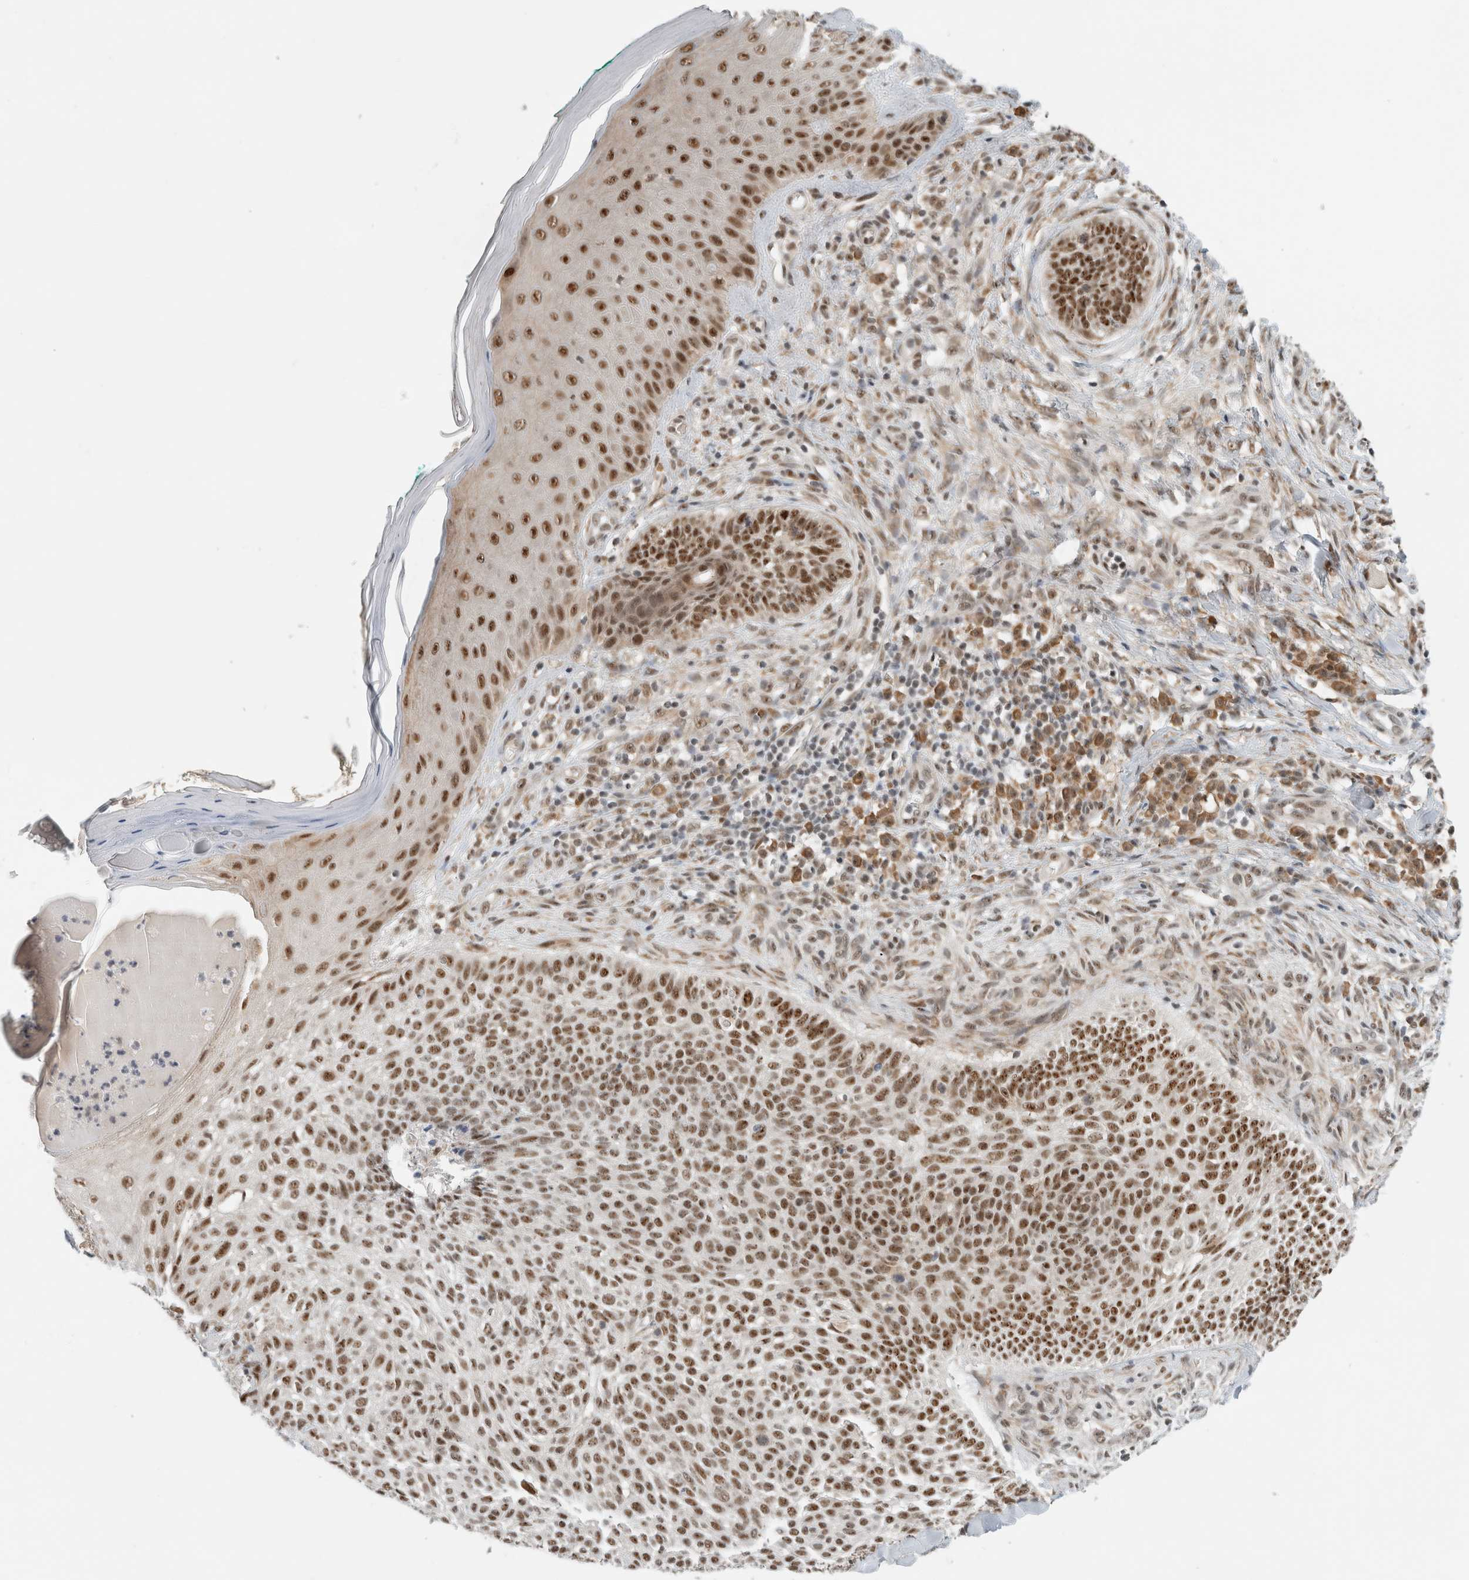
{"staining": {"intensity": "moderate", "quantity": ">75%", "location": "nuclear"}, "tissue": "skin cancer", "cell_type": "Tumor cells", "image_type": "cancer", "snomed": [{"axis": "morphology", "description": "Normal tissue, NOS"}, {"axis": "morphology", "description": "Basal cell carcinoma"}, {"axis": "topography", "description": "Skin"}], "caption": "Human skin cancer (basal cell carcinoma) stained for a protein (brown) demonstrates moderate nuclear positive expression in approximately >75% of tumor cells.", "gene": "NCAPG2", "patient": {"sex": "male", "age": 67}}